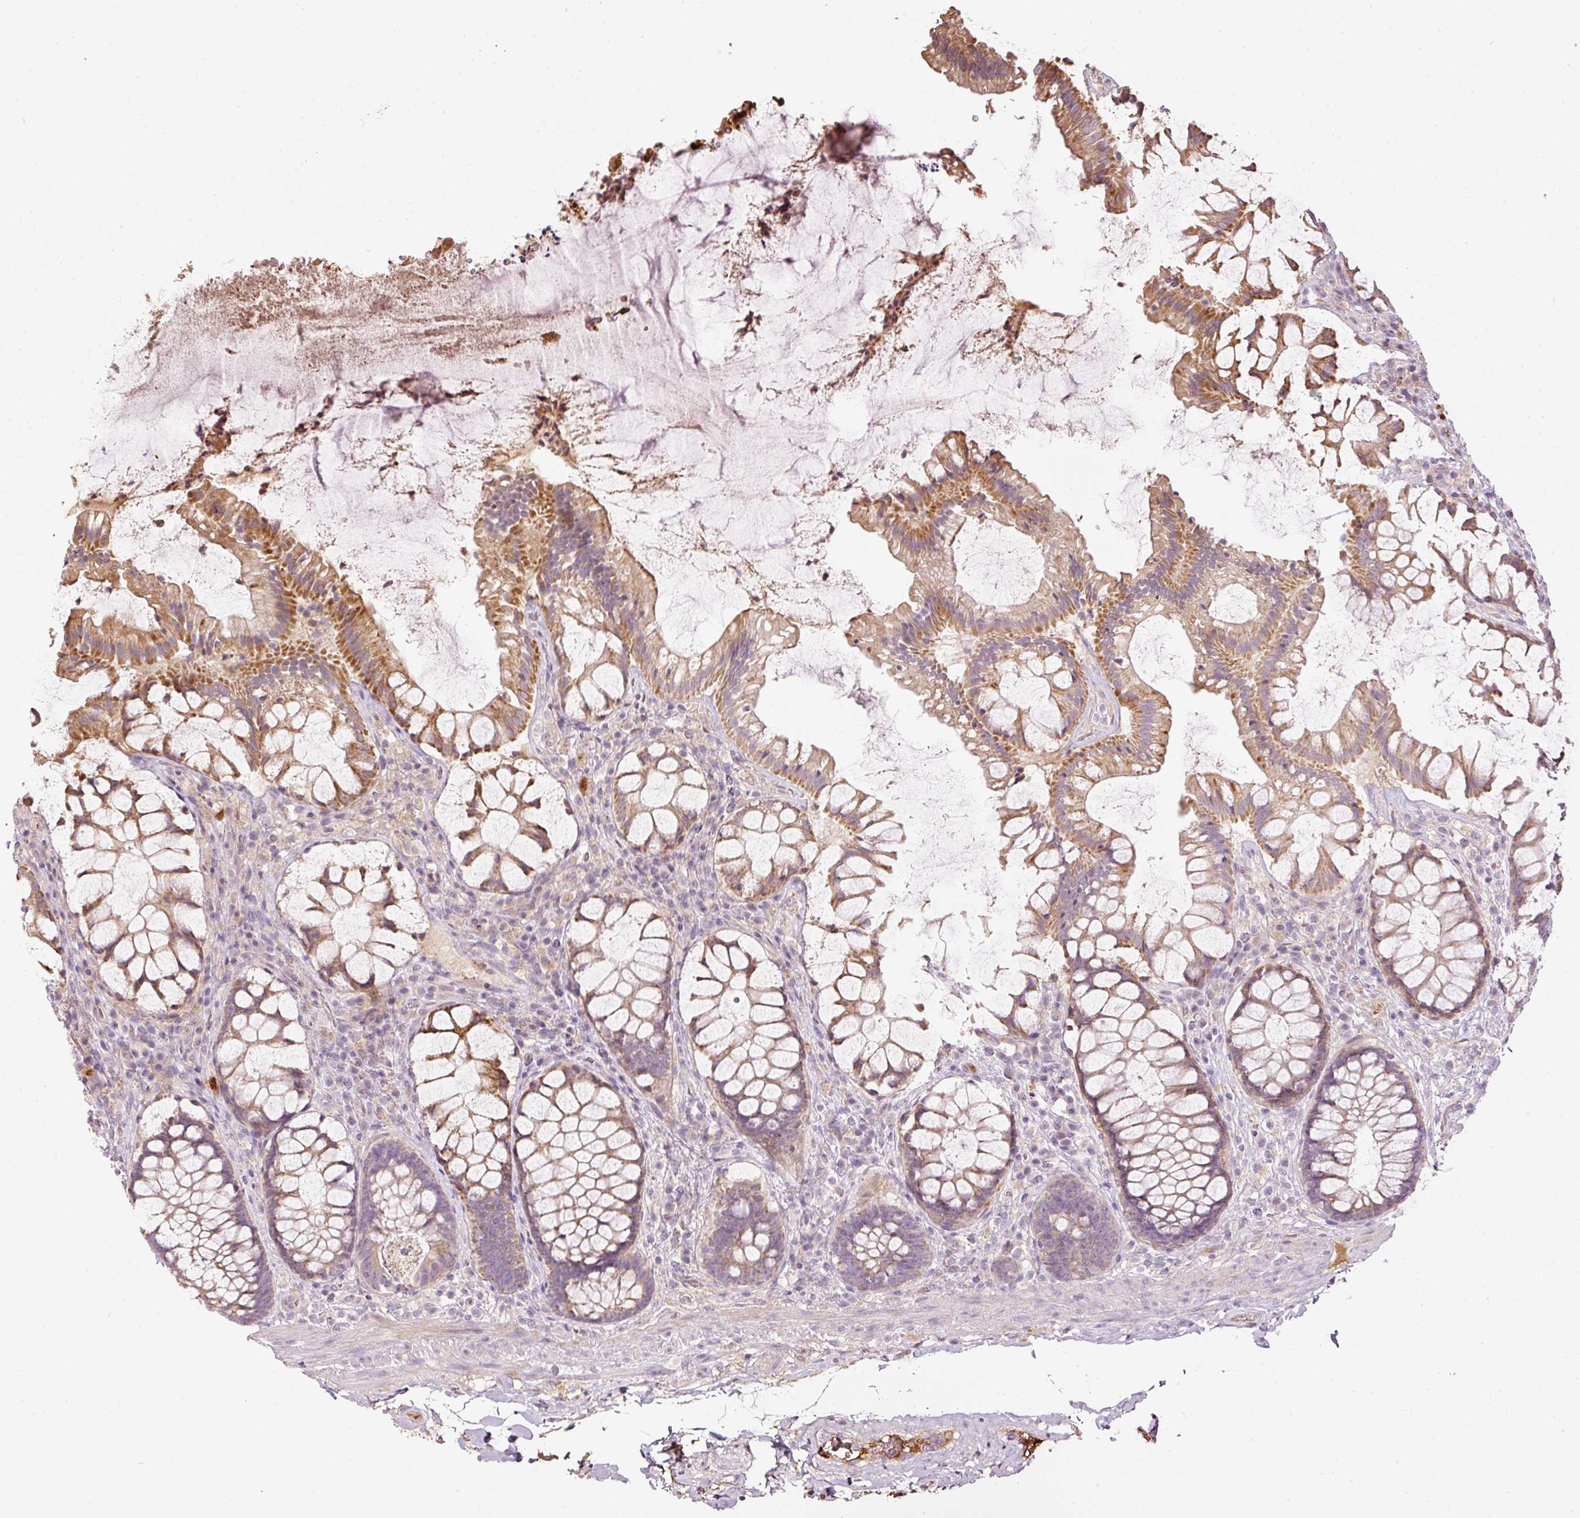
{"staining": {"intensity": "moderate", "quantity": ">75%", "location": "cytoplasmic/membranous"}, "tissue": "rectum", "cell_type": "Glandular cells", "image_type": "normal", "snomed": [{"axis": "morphology", "description": "Normal tissue, NOS"}, {"axis": "topography", "description": "Rectum"}], "caption": "Immunohistochemistry of benign rectum reveals medium levels of moderate cytoplasmic/membranous staining in approximately >75% of glandular cells.", "gene": "SERPING1", "patient": {"sex": "female", "age": 58}}